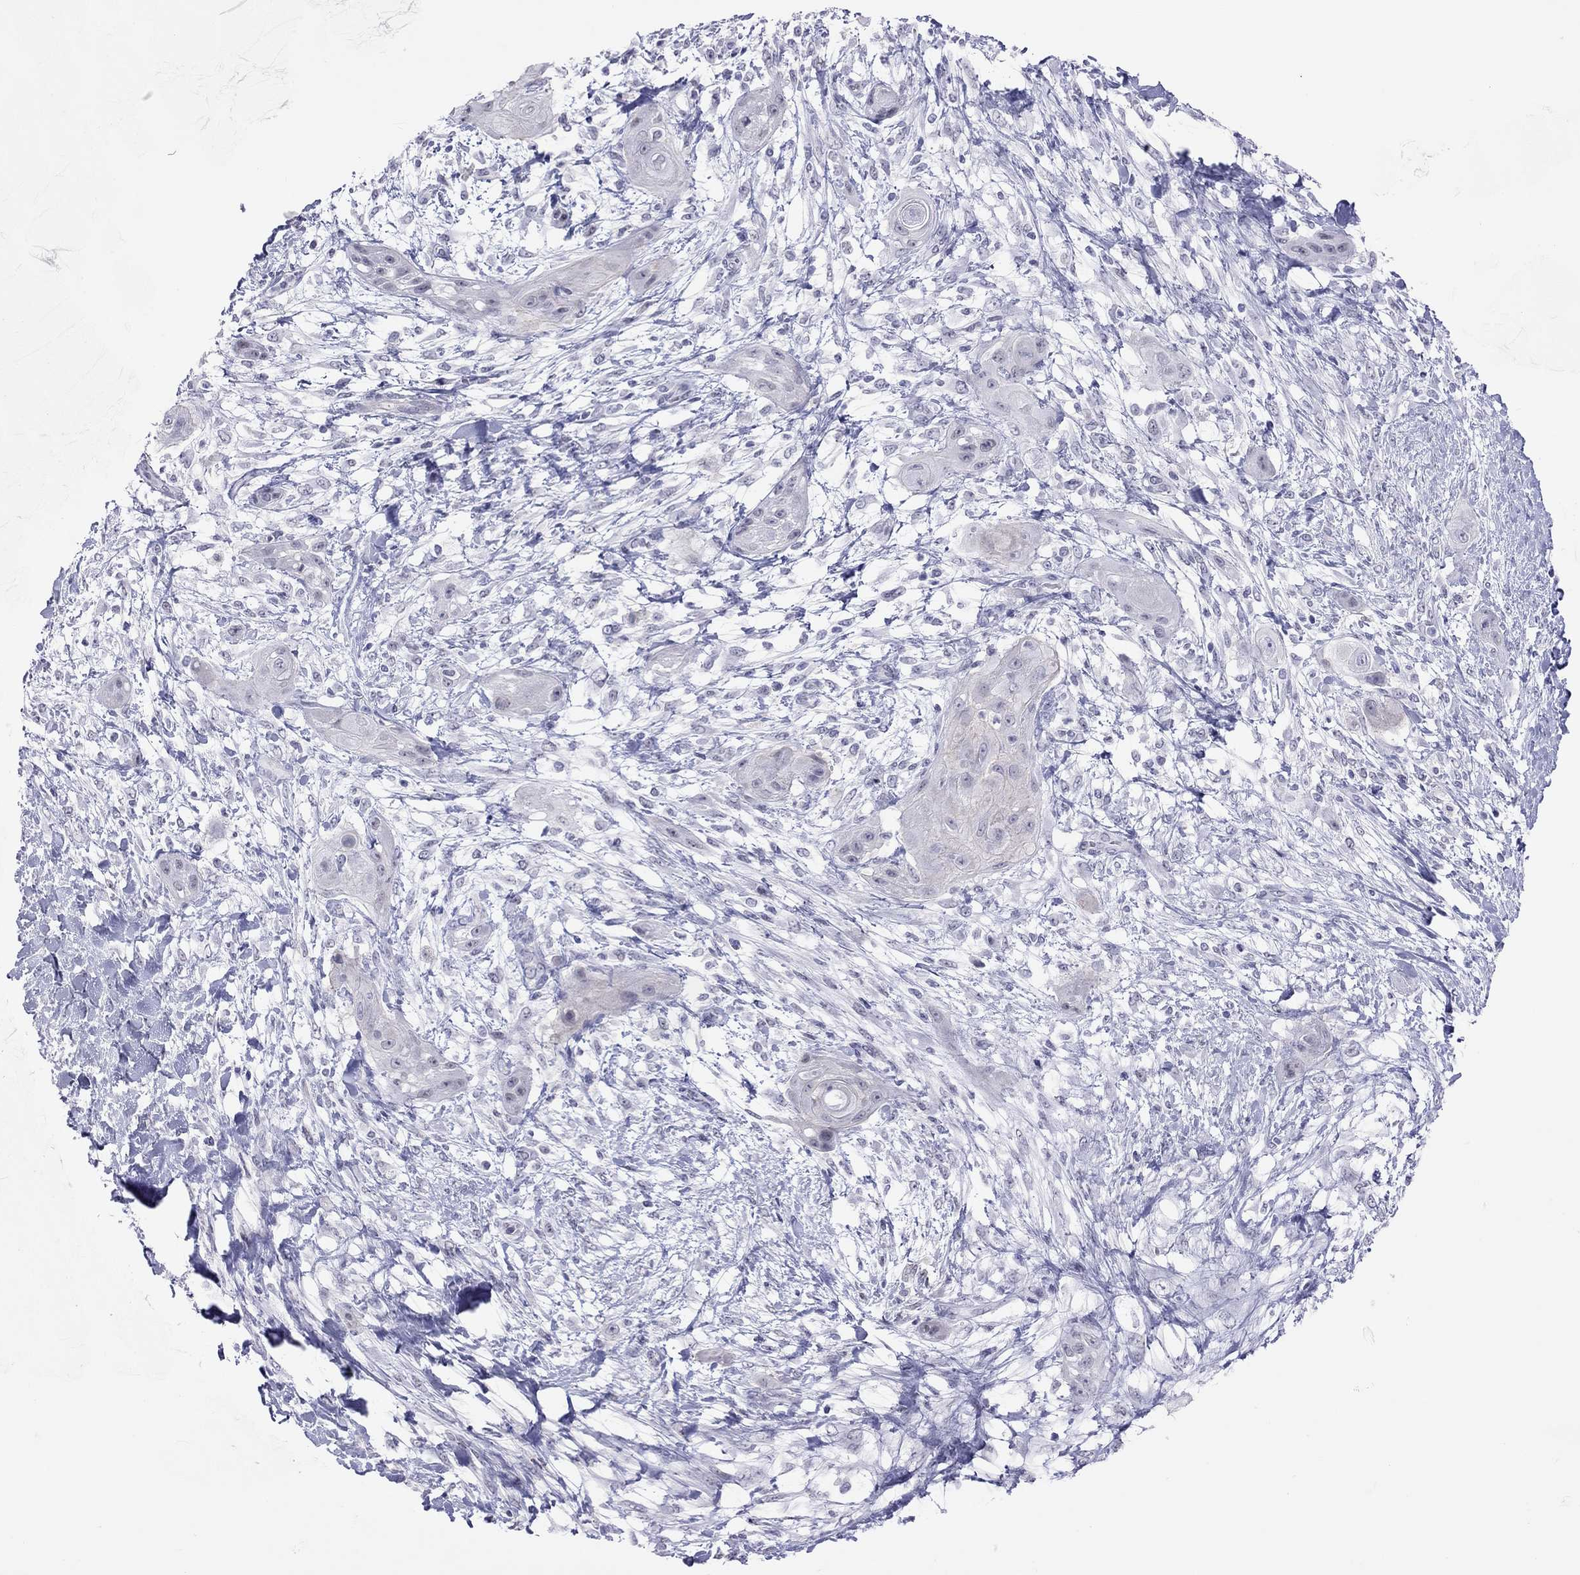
{"staining": {"intensity": "negative", "quantity": "none", "location": "none"}, "tissue": "skin cancer", "cell_type": "Tumor cells", "image_type": "cancer", "snomed": [{"axis": "morphology", "description": "Squamous cell carcinoma, NOS"}, {"axis": "topography", "description": "Skin"}], "caption": "Tumor cells show no significant protein expression in squamous cell carcinoma (skin).", "gene": "JHY", "patient": {"sex": "male", "age": 62}}